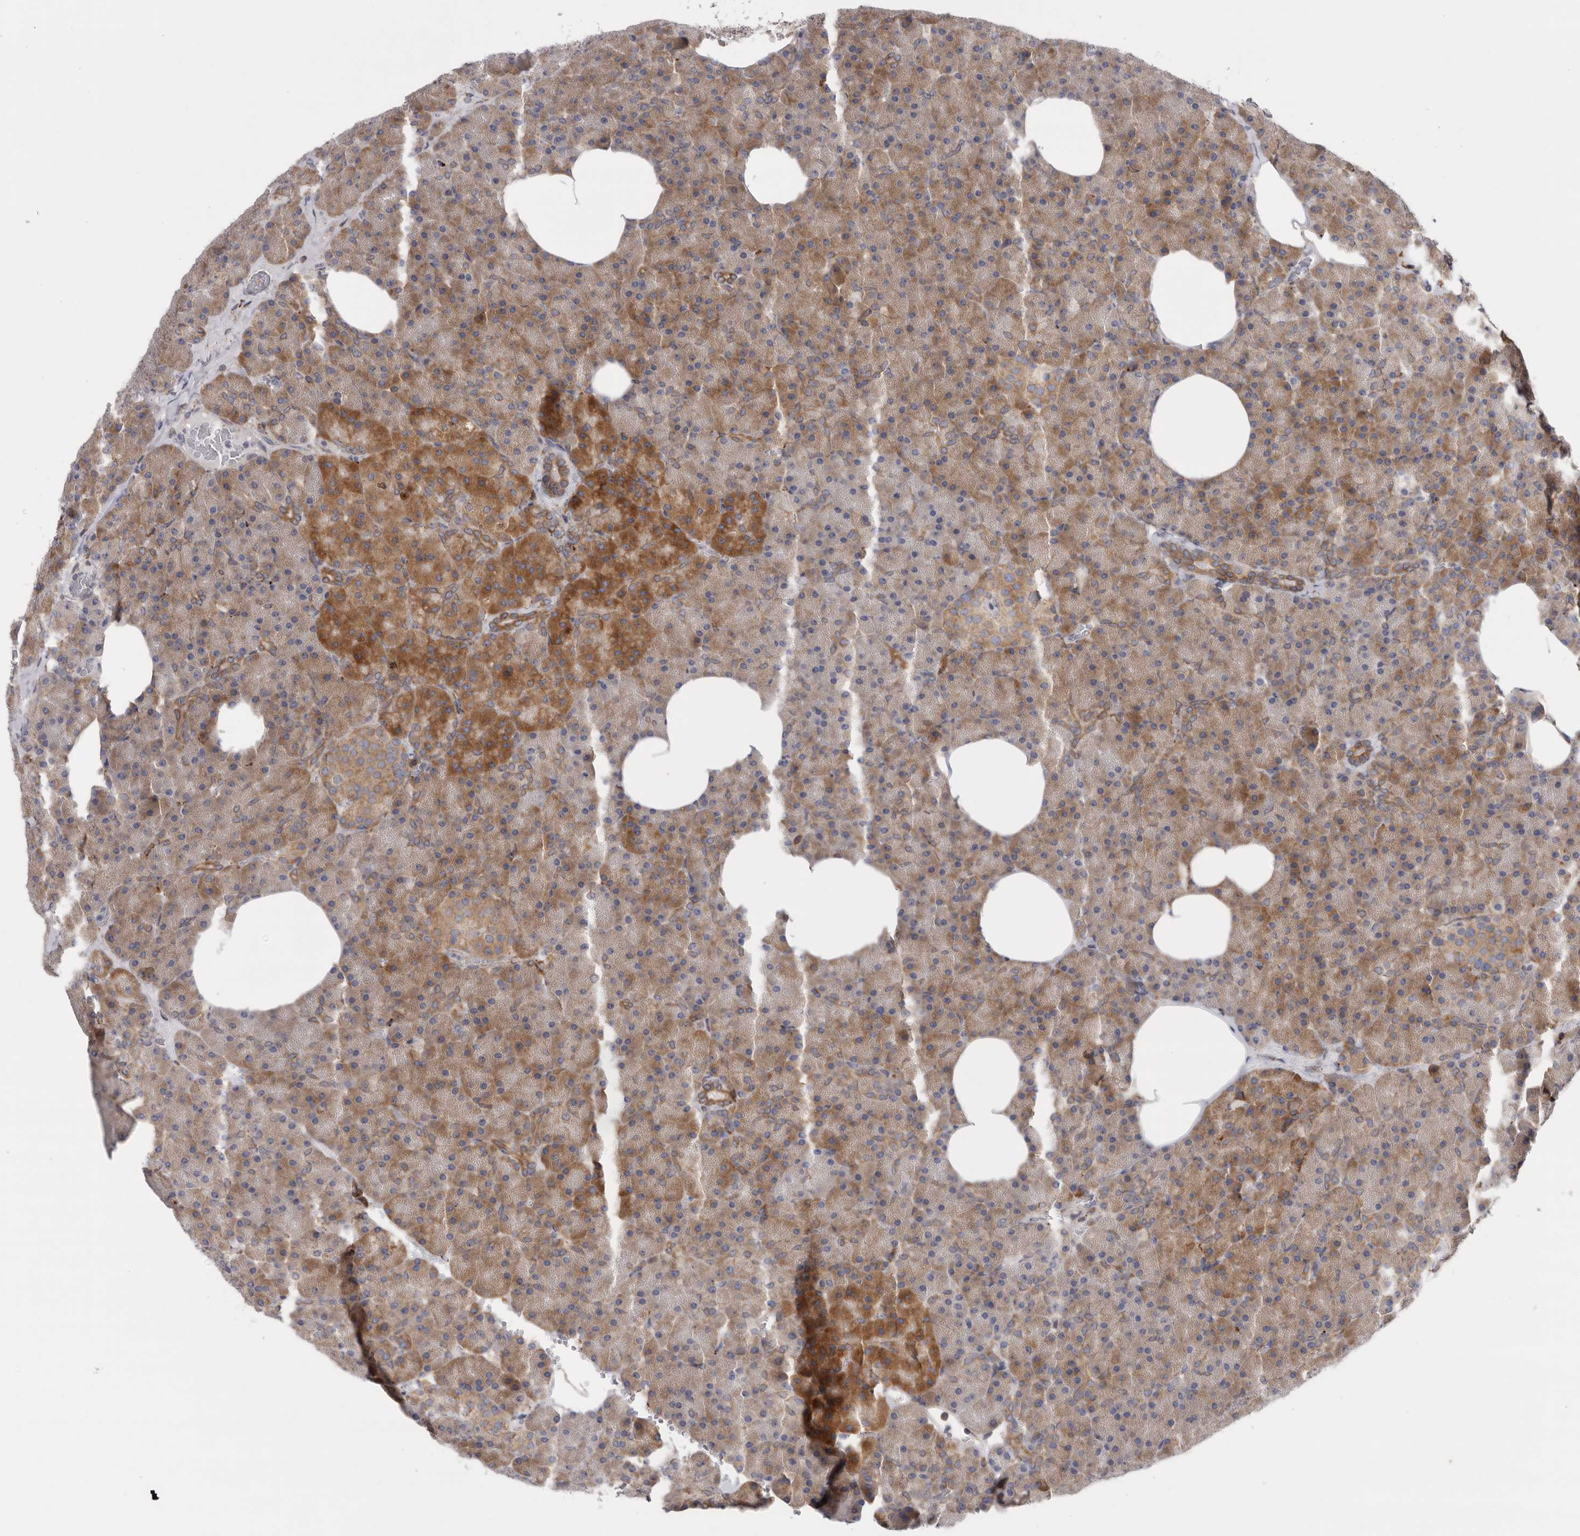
{"staining": {"intensity": "moderate", "quantity": ">75%", "location": "cytoplasmic/membranous"}, "tissue": "pancreas", "cell_type": "Exocrine glandular cells", "image_type": "normal", "snomed": [{"axis": "morphology", "description": "Normal tissue, NOS"}, {"axis": "morphology", "description": "Carcinoid, malignant, NOS"}, {"axis": "topography", "description": "Pancreas"}], "caption": "This image demonstrates immunohistochemistry (IHC) staining of unremarkable pancreas, with medium moderate cytoplasmic/membranous expression in approximately >75% of exocrine glandular cells.", "gene": "GANAB", "patient": {"sex": "female", "age": 35}}